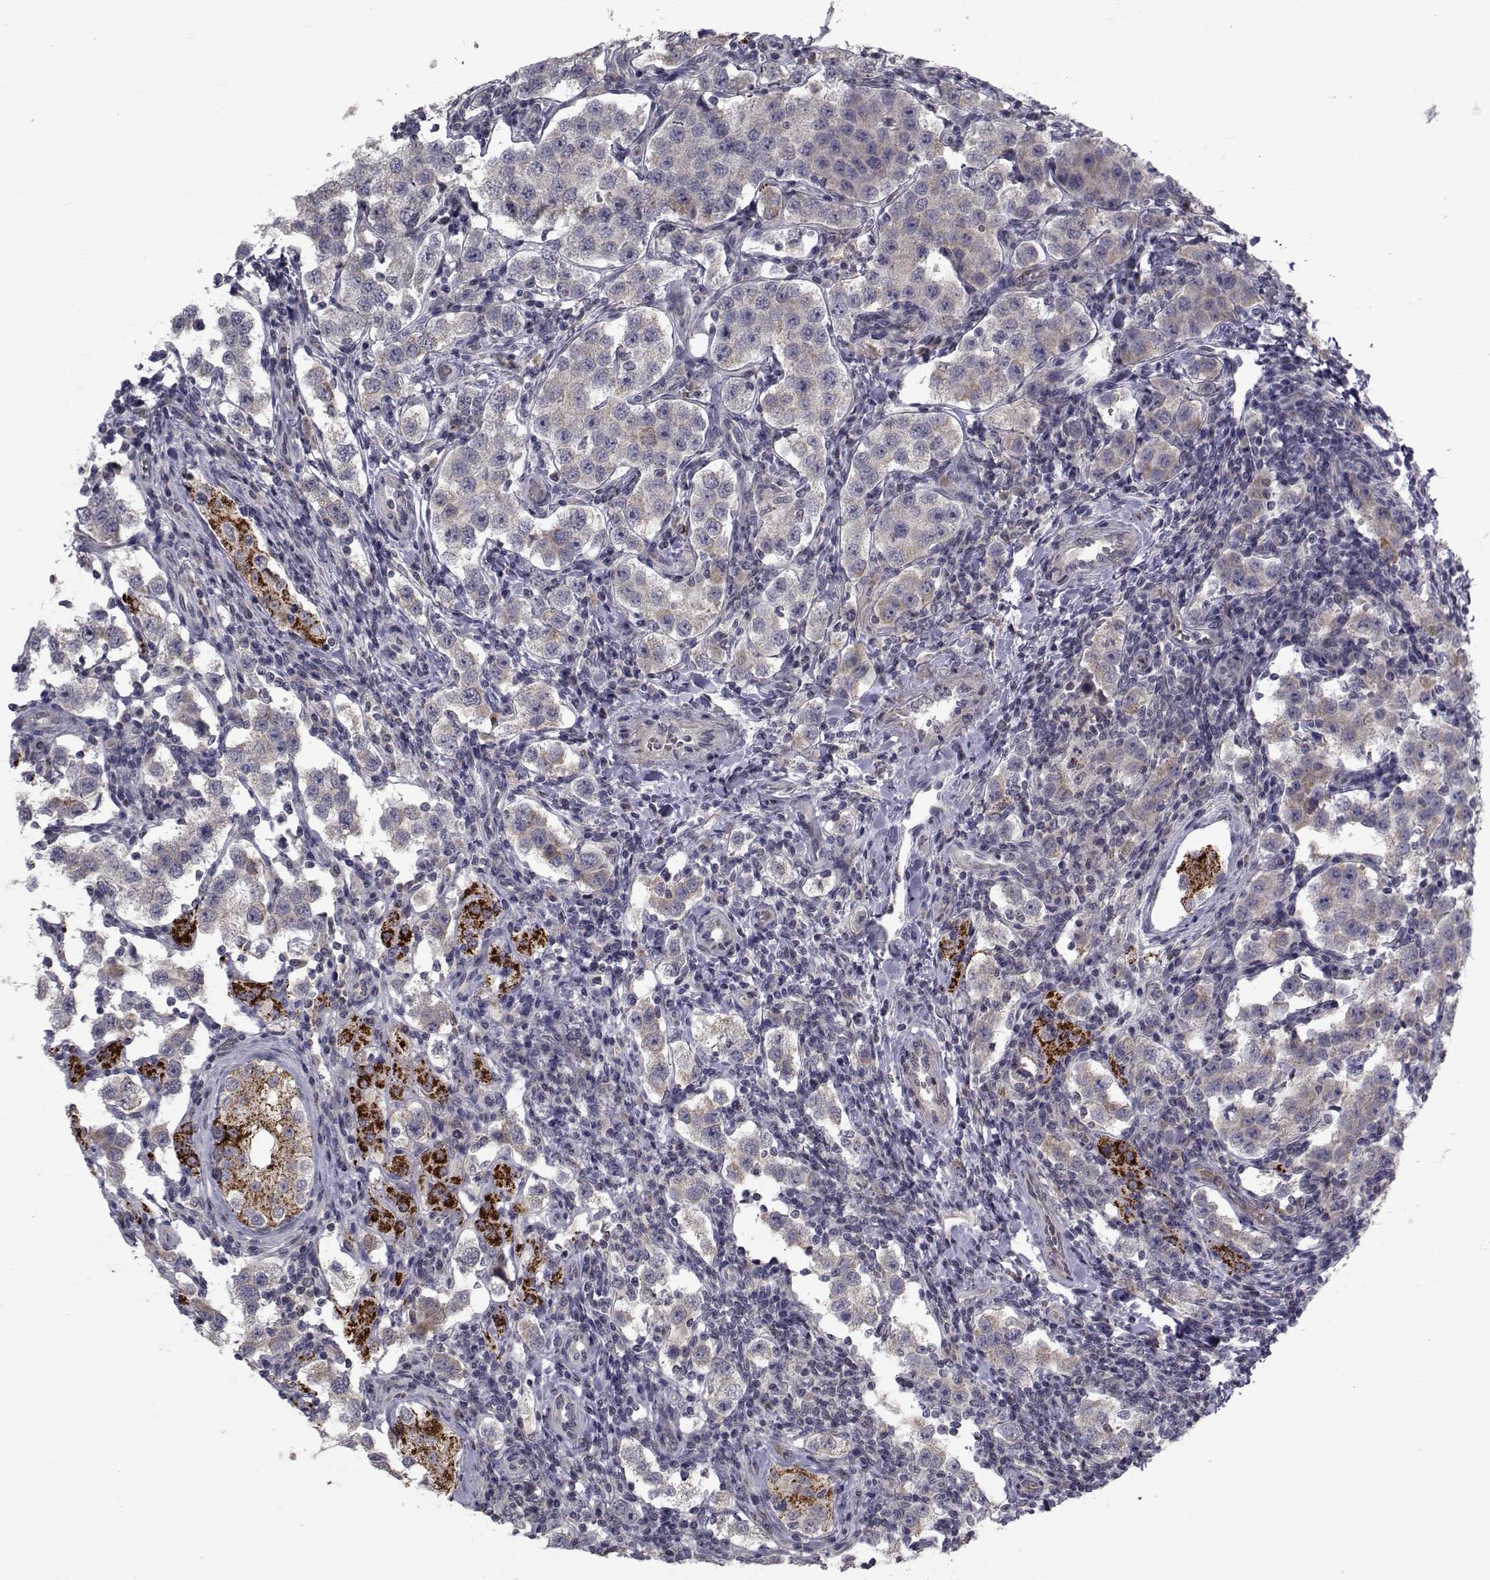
{"staining": {"intensity": "negative", "quantity": "none", "location": "none"}, "tissue": "testis cancer", "cell_type": "Tumor cells", "image_type": "cancer", "snomed": [{"axis": "morphology", "description": "Seminoma, NOS"}, {"axis": "topography", "description": "Testis"}], "caption": "Immunohistochemical staining of testis seminoma exhibits no significant positivity in tumor cells.", "gene": "FDXR", "patient": {"sex": "male", "age": 37}}